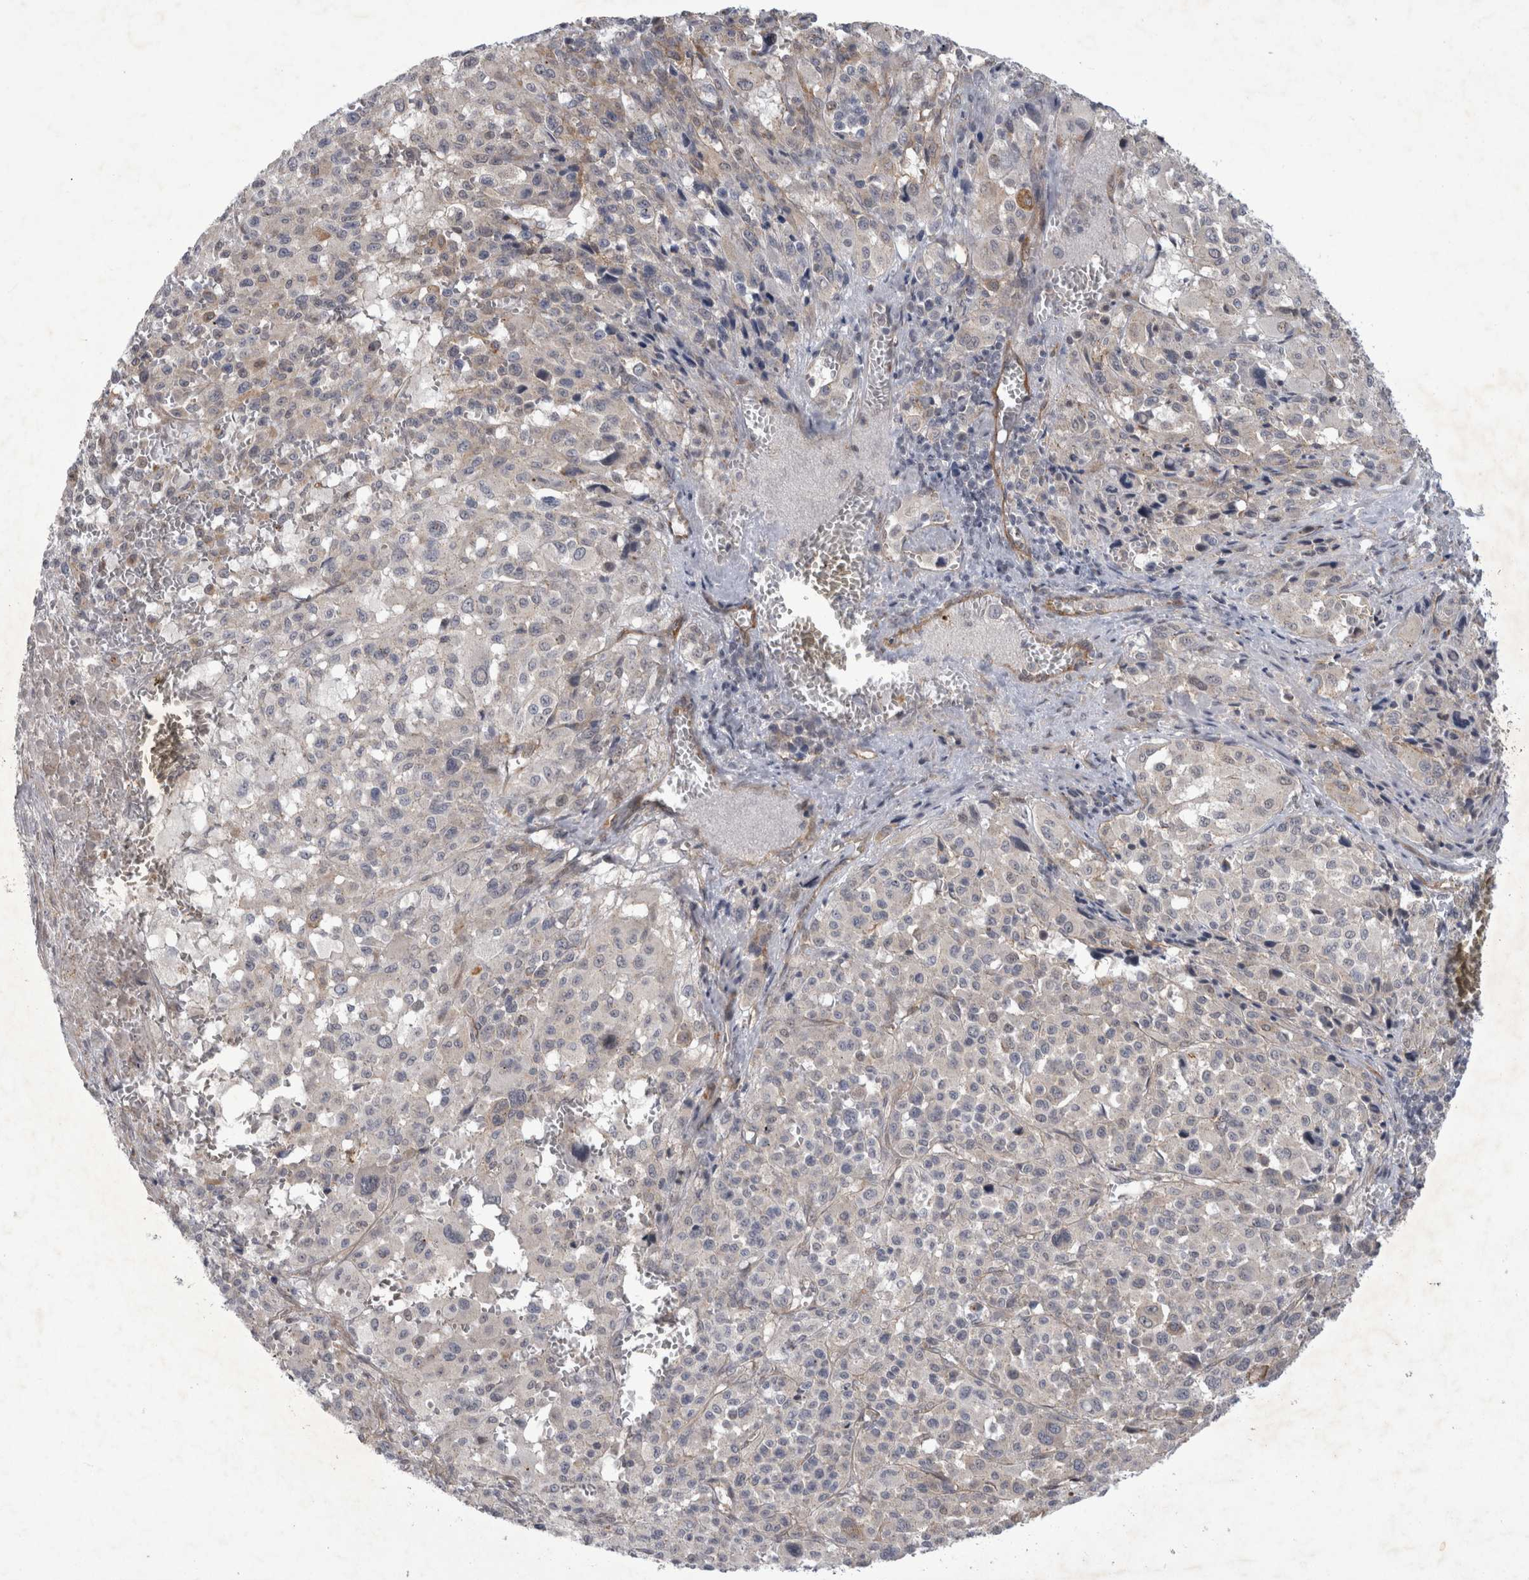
{"staining": {"intensity": "negative", "quantity": "none", "location": "none"}, "tissue": "melanoma", "cell_type": "Tumor cells", "image_type": "cancer", "snomed": [{"axis": "morphology", "description": "Malignant melanoma, Metastatic site"}, {"axis": "topography", "description": "Skin"}], "caption": "Tumor cells are negative for protein expression in human malignant melanoma (metastatic site).", "gene": "PARP11", "patient": {"sex": "female", "age": 74}}